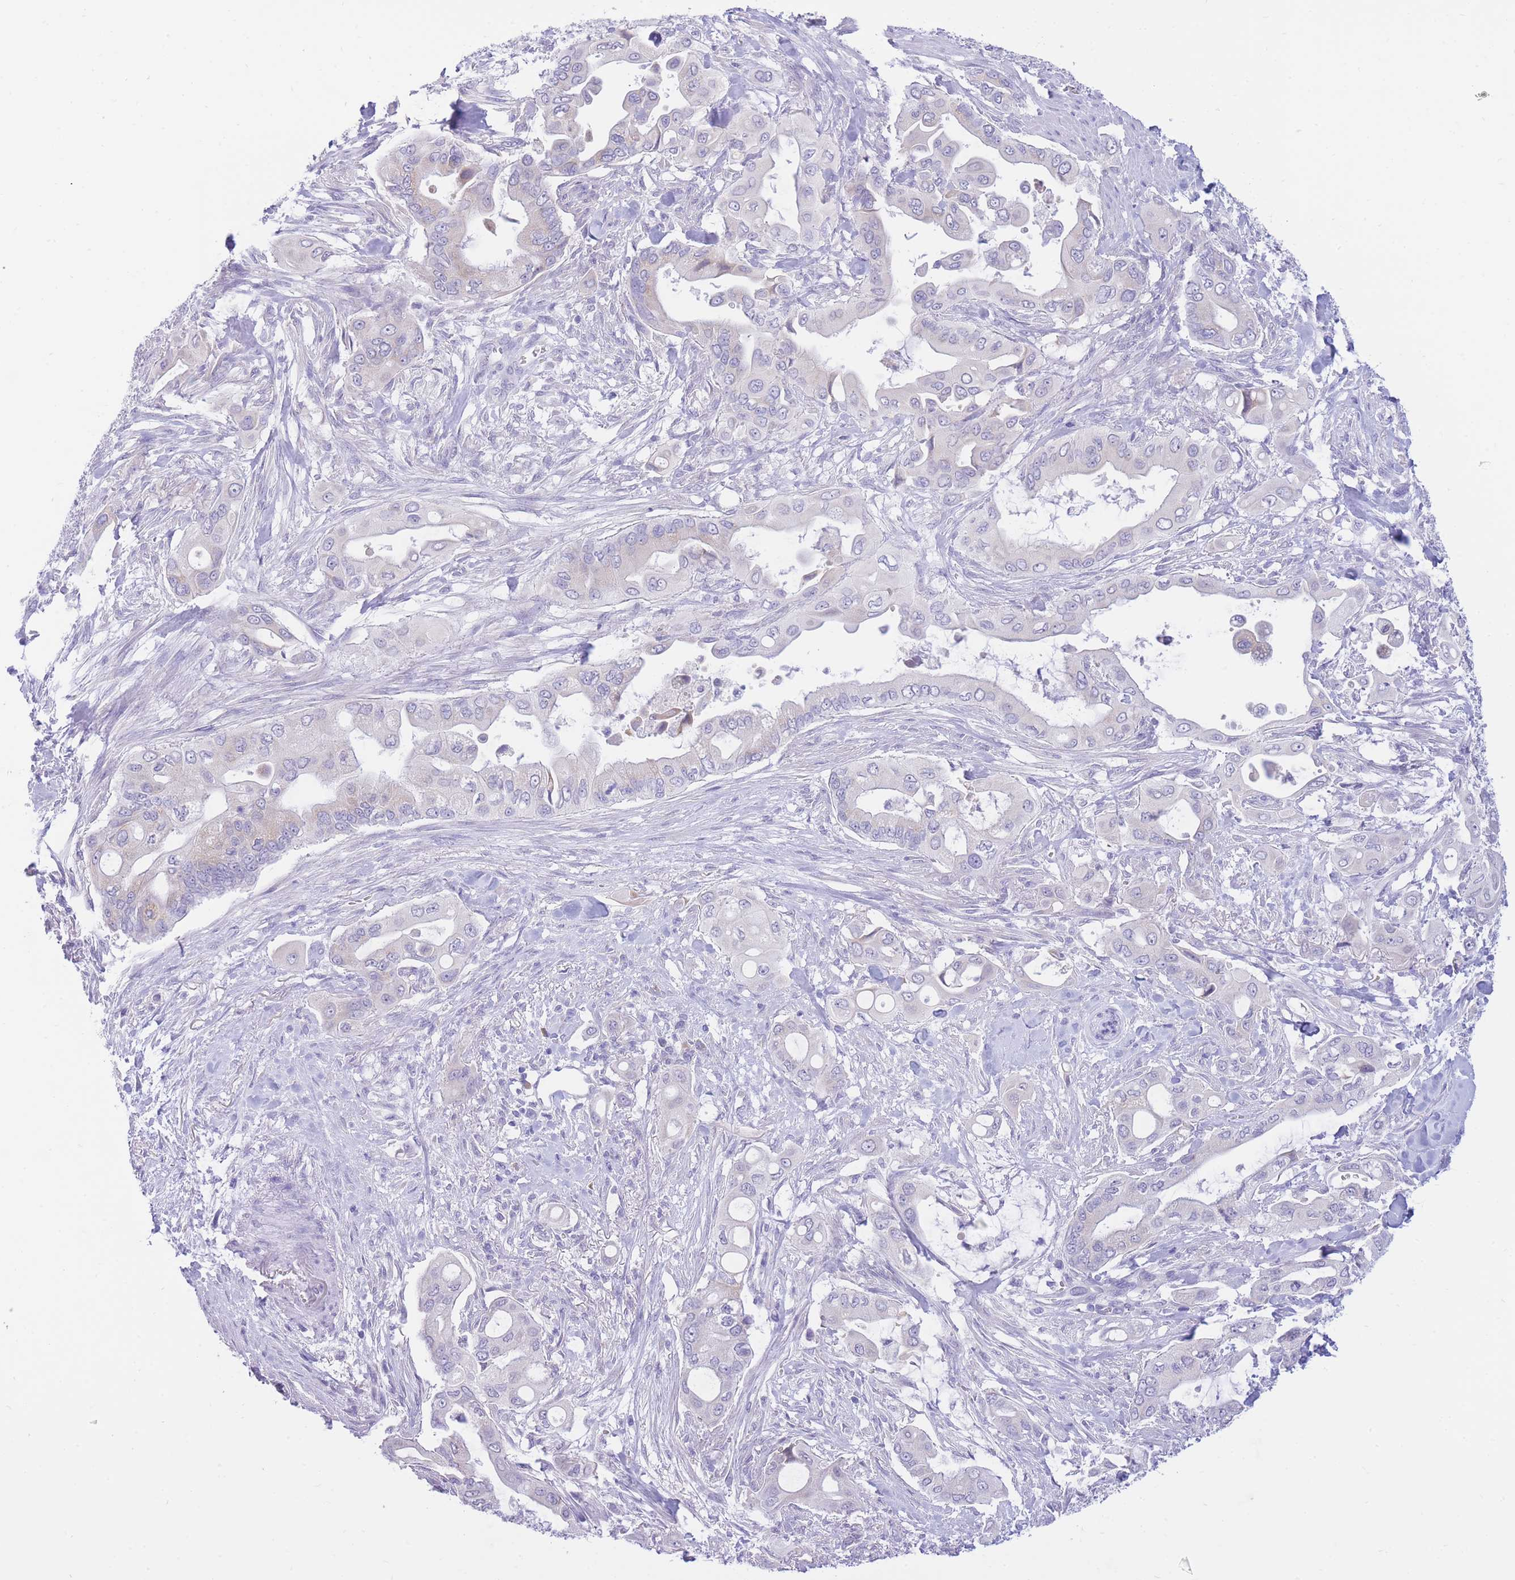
{"staining": {"intensity": "negative", "quantity": "none", "location": "none"}, "tissue": "pancreatic cancer", "cell_type": "Tumor cells", "image_type": "cancer", "snomed": [{"axis": "morphology", "description": "Adenocarcinoma, NOS"}, {"axis": "topography", "description": "Pancreas"}], "caption": "A micrograph of human pancreatic cancer is negative for staining in tumor cells.", "gene": "SSUH2", "patient": {"sex": "male", "age": 57}}